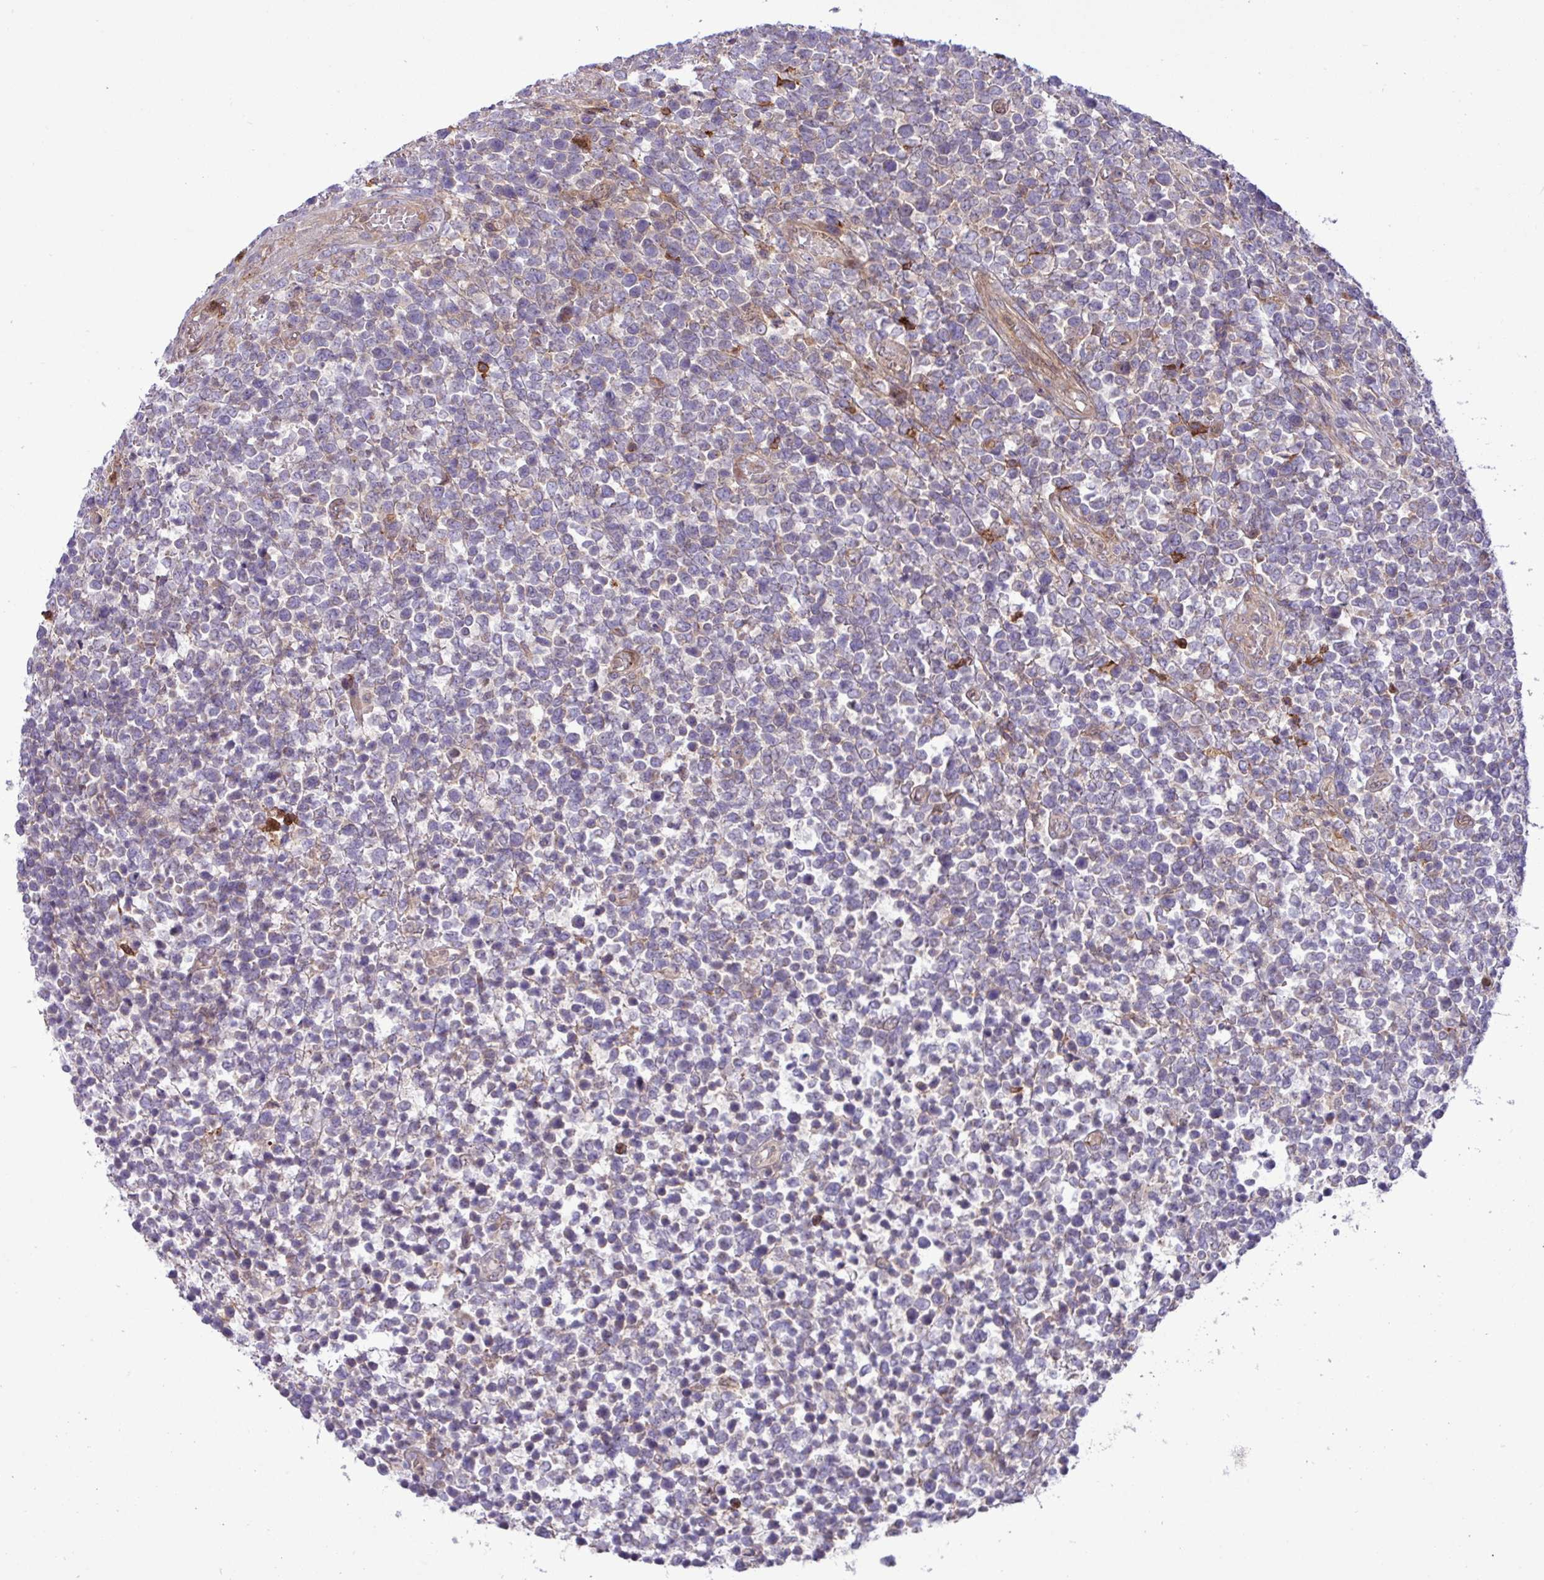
{"staining": {"intensity": "negative", "quantity": "none", "location": "none"}, "tissue": "lymphoma", "cell_type": "Tumor cells", "image_type": "cancer", "snomed": [{"axis": "morphology", "description": "Malignant lymphoma, non-Hodgkin's type, High grade"}, {"axis": "topography", "description": "Soft tissue"}], "caption": "IHC histopathology image of human lymphoma stained for a protein (brown), which shows no expression in tumor cells.", "gene": "CNTRL", "patient": {"sex": "female", "age": 56}}